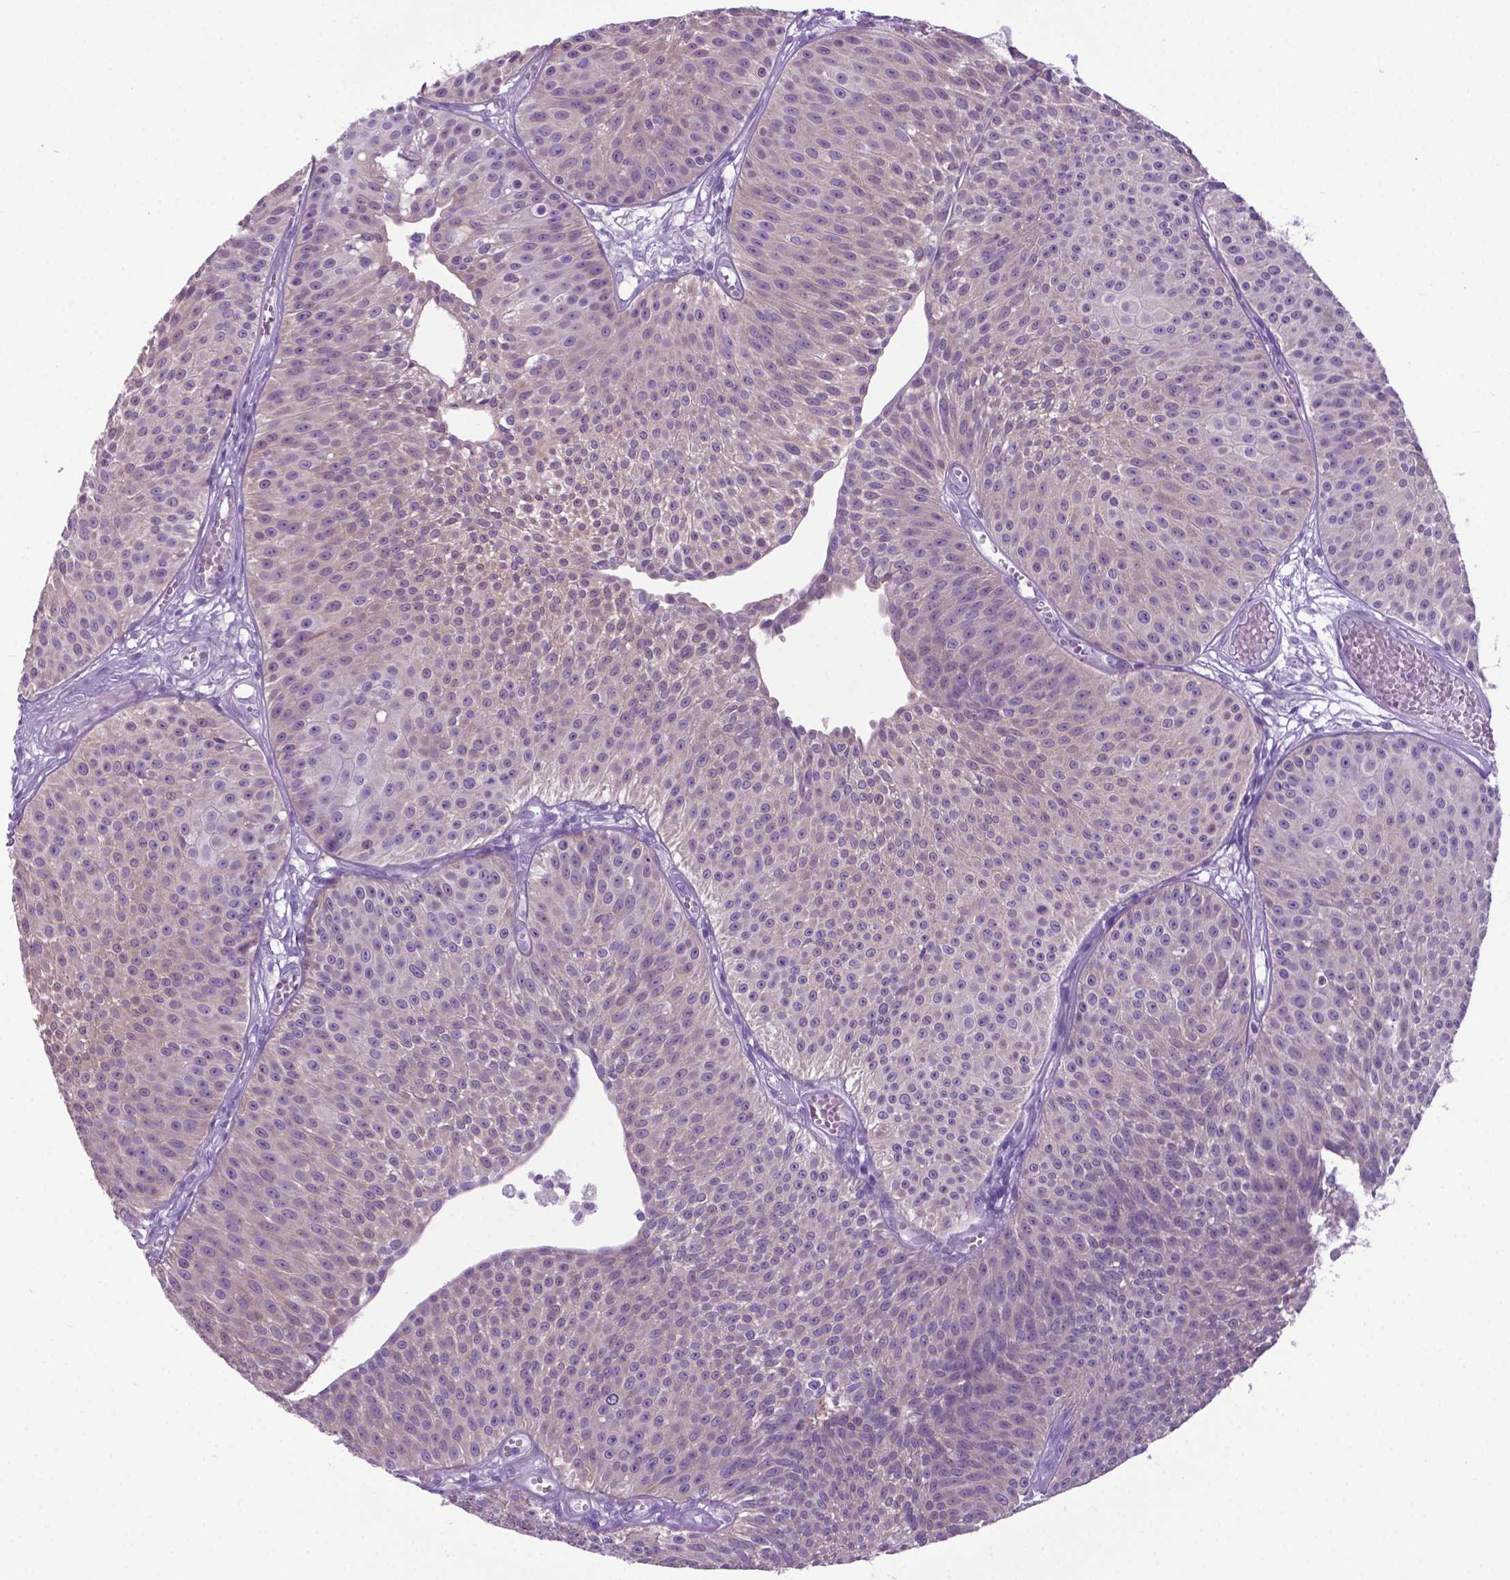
{"staining": {"intensity": "negative", "quantity": "none", "location": "none"}, "tissue": "urothelial cancer", "cell_type": "Tumor cells", "image_type": "cancer", "snomed": [{"axis": "morphology", "description": "Urothelial carcinoma, Low grade"}, {"axis": "topography", "description": "Urinary bladder"}], "caption": "This image is of urothelial cancer stained with immunohistochemistry (IHC) to label a protein in brown with the nuclei are counter-stained blue. There is no expression in tumor cells.", "gene": "ADRA2B", "patient": {"sex": "male", "age": 63}}